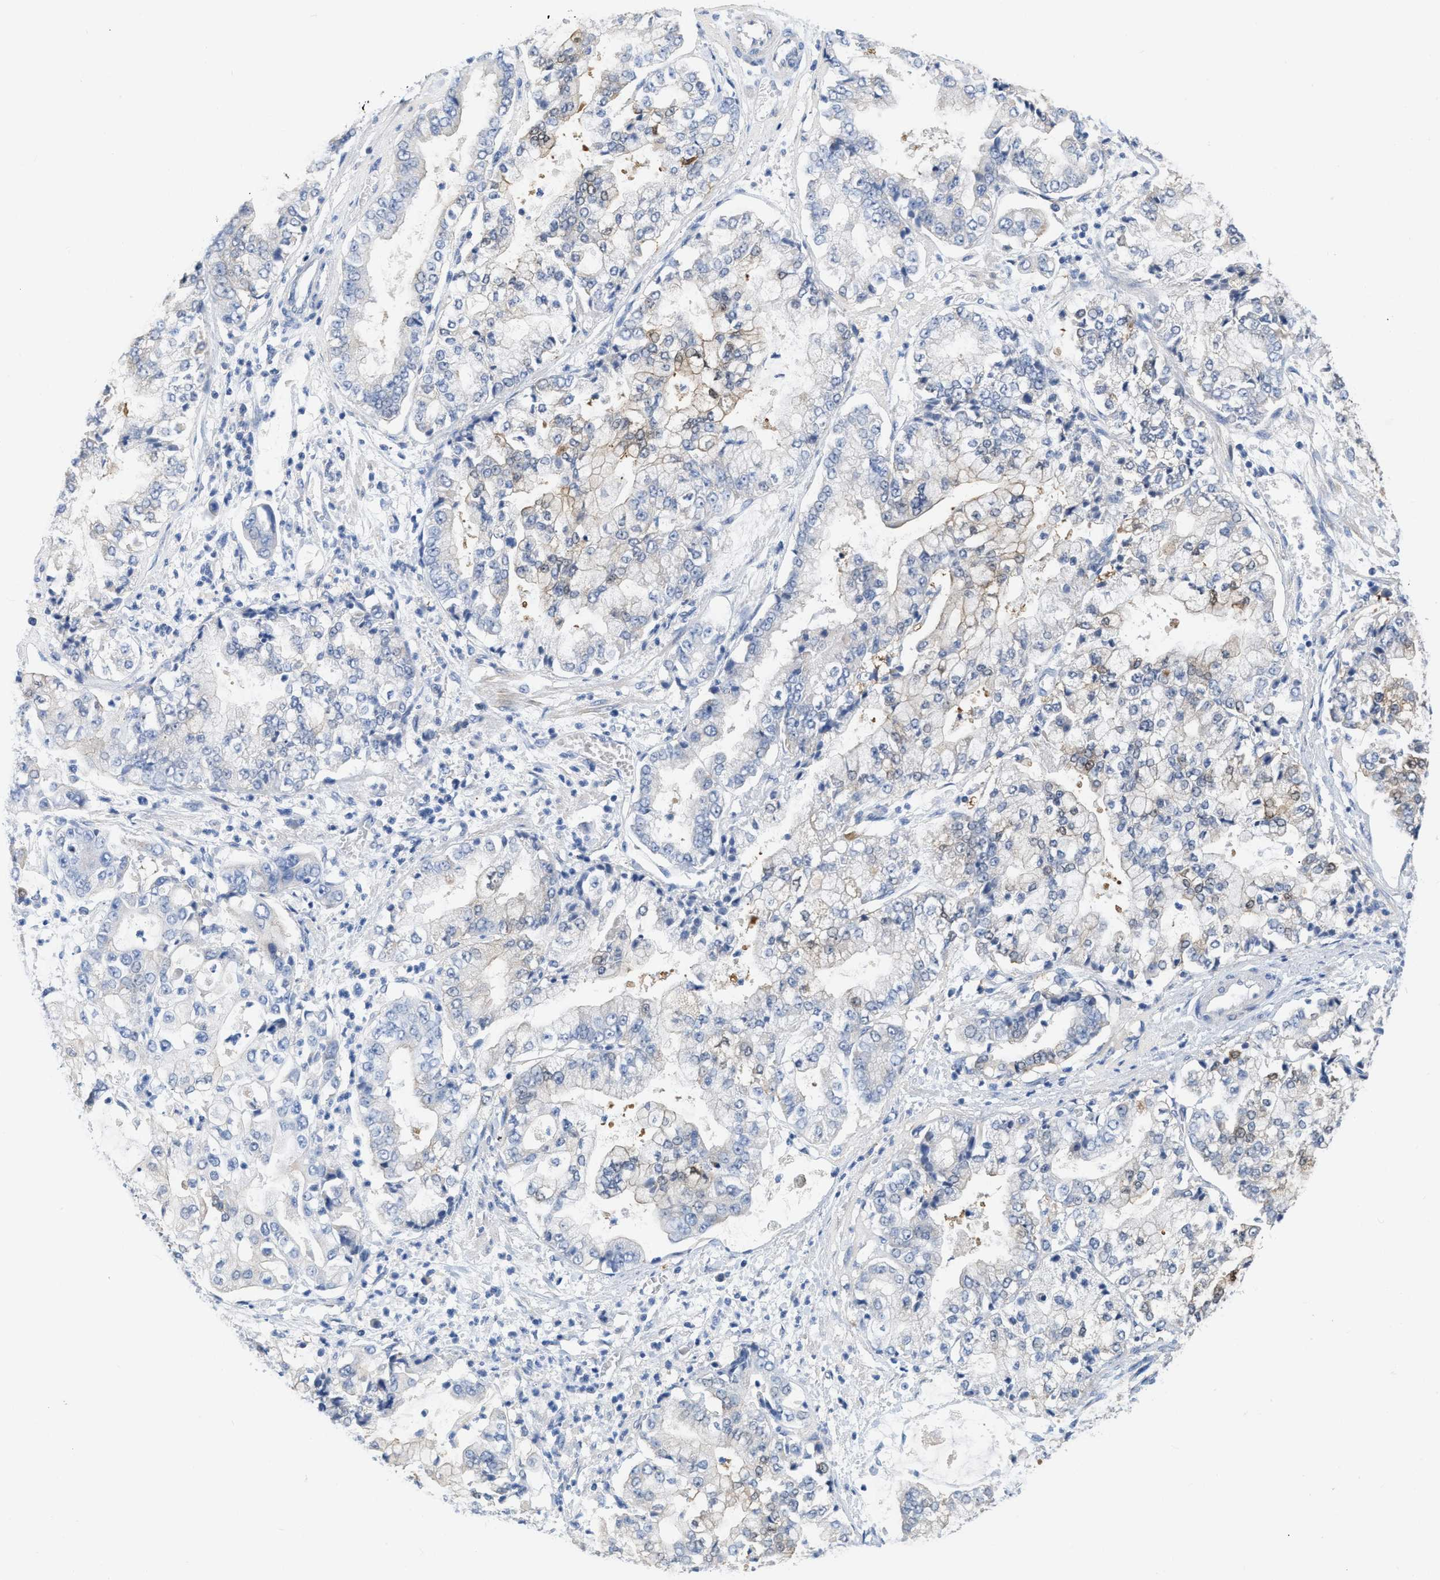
{"staining": {"intensity": "weak", "quantity": "25%-75%", "location": "cytoplasmic/membranous"}, "tissue": "stomach cancer", "cell_type": "Tumor cells", "image_type": "cancer", "snomed": [{"axis": "morphology", "description": "Adenocarcinoma, NOS"}, {"axis": "topography", "description": "Stomach"}], "caption": "Stomach cancer (adenocarcinoma) stained with a protein marker exhibits weak staining in tumor cells.", "gene": "CRYM", "patient": {"sex": "male", "age": 76}}